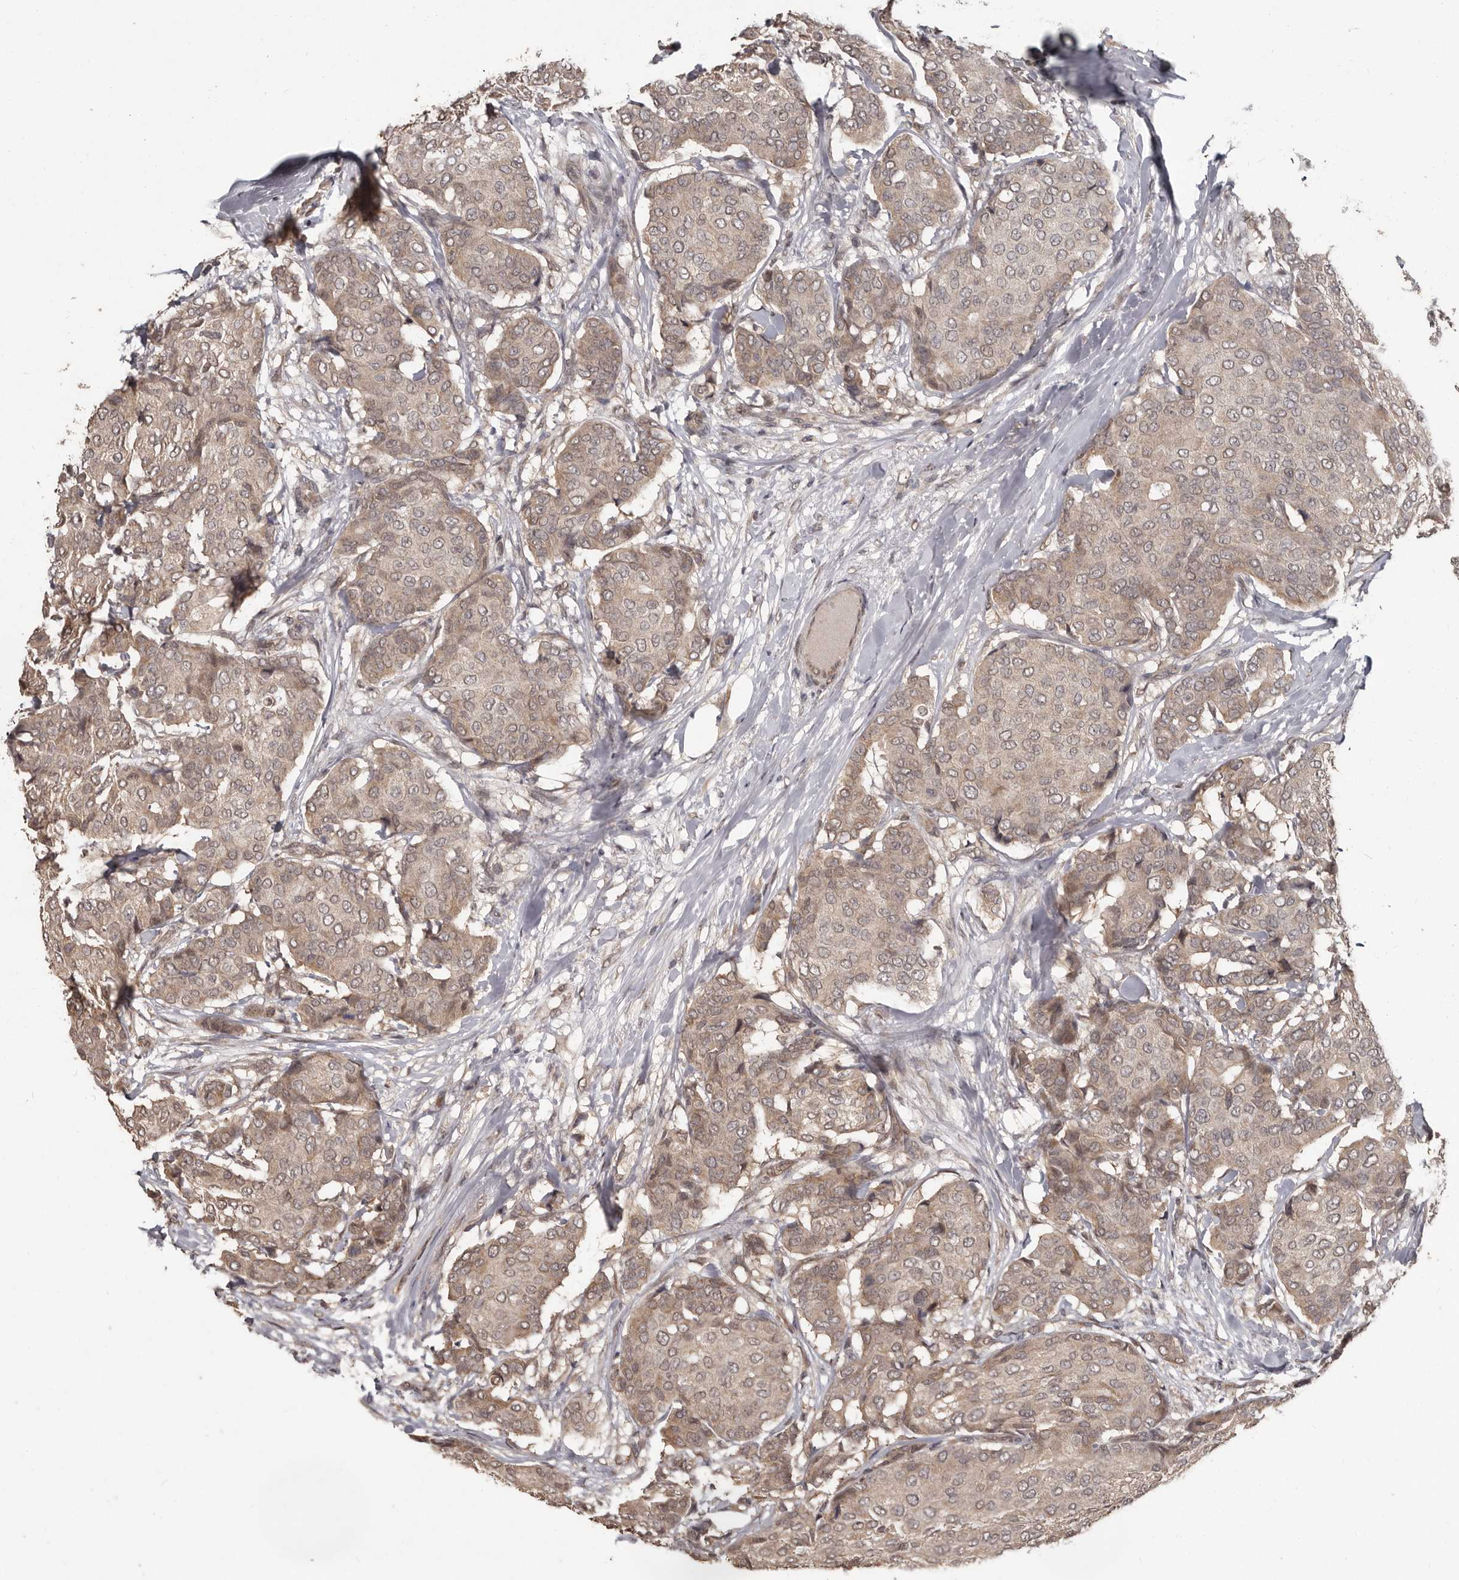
{"staining": {"intensity": "weak", "quantity": ">75%", "location": "cytoplasmic/membranous,nuclear"}, "tissue": "breast cancer", "cell_type": "Tumor cells", "image_type": "cancer", "snomed": [{"axis": "morphology", "description": "Duct carcinoma"}, {"axis": "topography", "description": "Breast"}], "caption": "Tumor cells reveal low levels of weak cytoplasmic/membranous and nuclear expression in approximately >75% of cells in breast cancer. (IHC, brightfield microscopy, high magnification).", "gene": "ZFP14", "patient": {"sex": "female", "age": 75}}